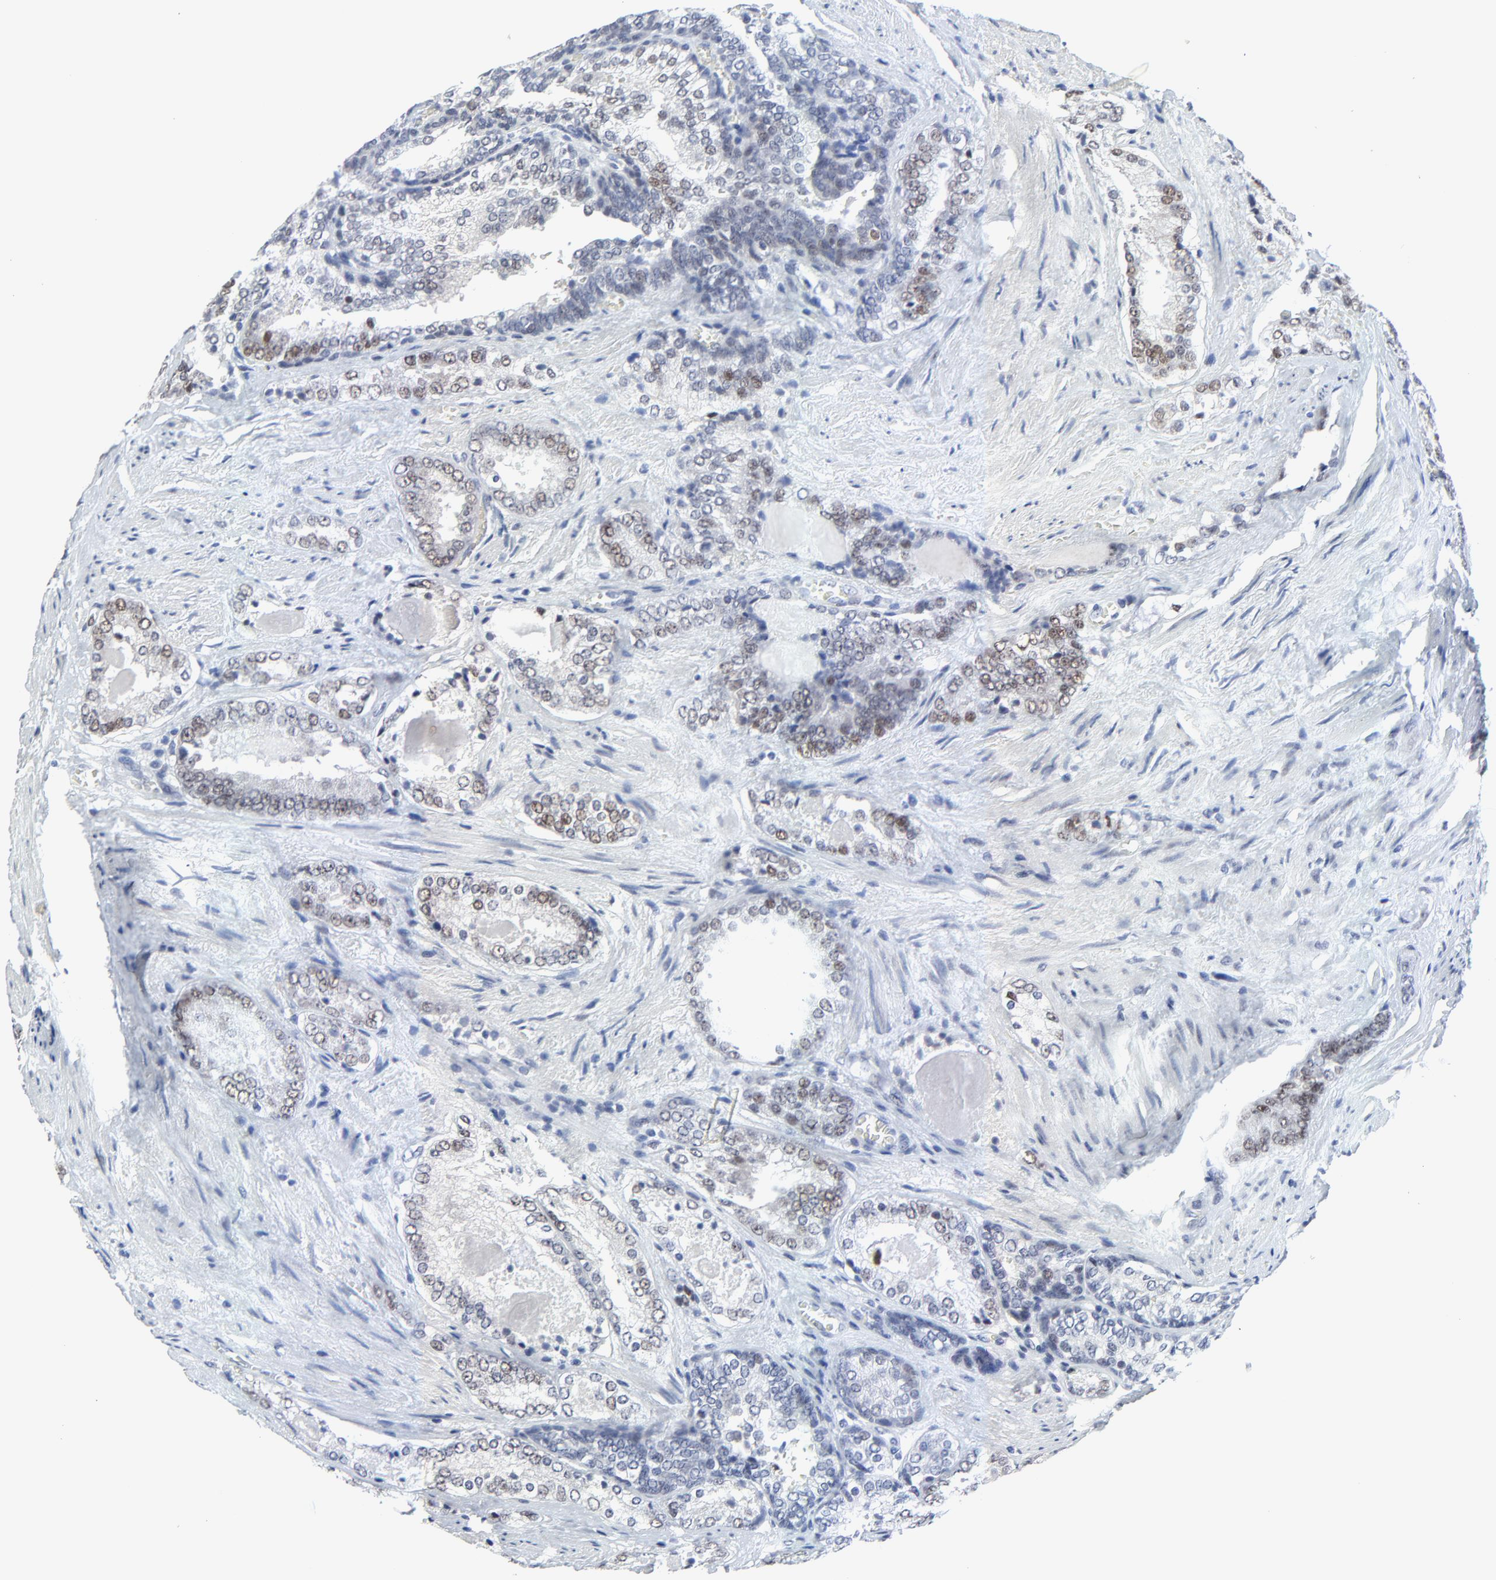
{"staining": {"intensity": "weak", "quantity": "25%-75%", "location": "nuclear"}, "tissue": "prostate cancer", "cell_type": "Tumor cells", "image_type": "cancer", "snomed": [{"axis": "morphology", "description": "Adenocarcinoma, Medium grade"}, {"axis": "topography", "description": "Prostate"}], "caption": "This micrograph shows prostate medium-grade adenocarcinoma stained with IHC to label a protein in brown. The nuclear of tumor cells show weak positivity for the protein. Nuclei are counter-stained blue.", "gene": "ZNF589", "patient": {"sex": "male", "age": 60}}